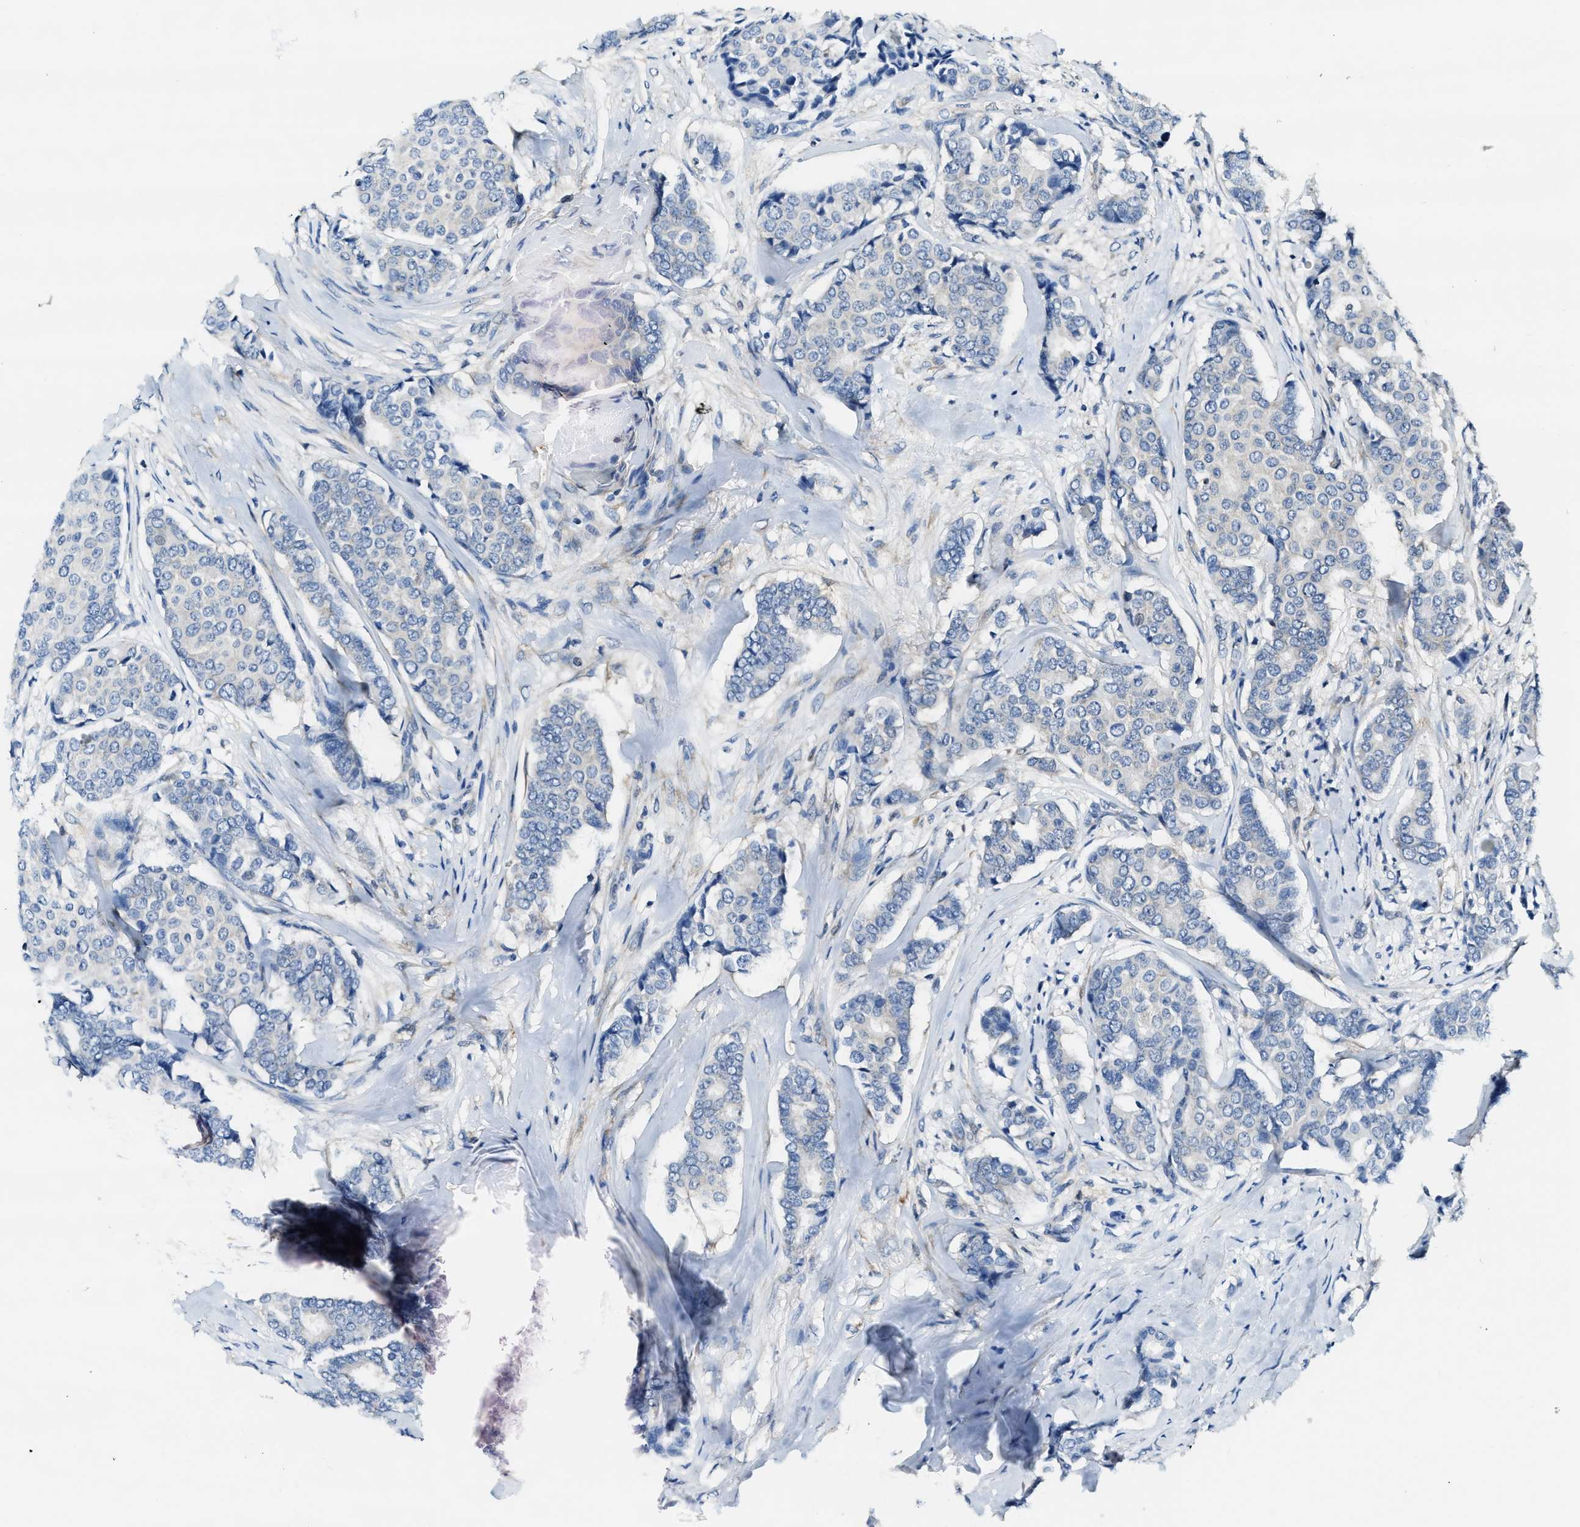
{"staining": {"intensity": "negative", "quantity": "none", "location": "none"}, "tissue": "breast cancer", "cell_type": "Tumor cells", "image_type": "cancer", "snomed": [{"axis": "morphology", "description": "Duct carcinoma"}, {"axis": "topography", "description": "Breast"}], "caption": "Immunohistochemistry (IHC) micrograph of neoplastic tissue: human breast invasive ductal carcinoma stained with DAB (3,3'-diaminobenzidine) reveals no significant protein positivity in tumor cells.", "gene": "EIF2AK2", "patient": {"sex": "female", "age": 75}}